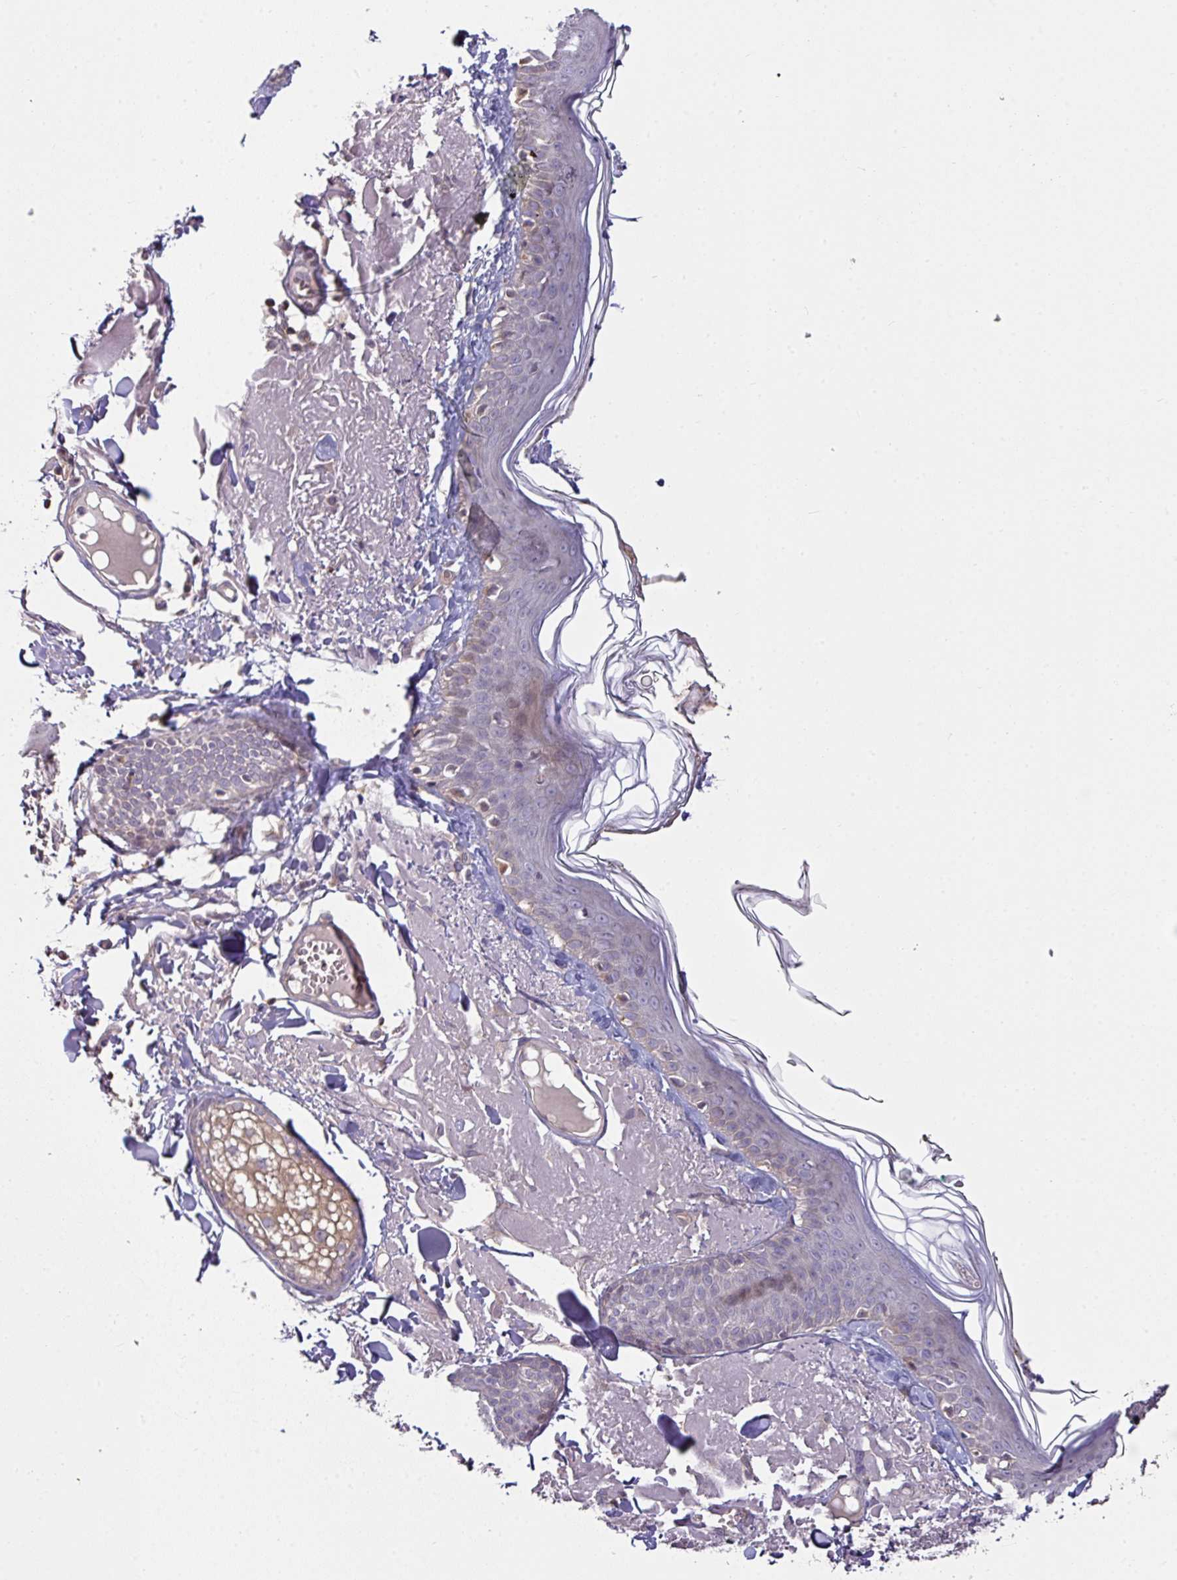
{"staining": {"intensity": "negative", "quantity": "none", "location": "none"}, "tissue": "skin", "cell_type": "Fibroblasts", "image_type": "normal", "snomed": [{"axis": "morphology", "description": "Normal tissue, NOS"}, {"axis": "morphology", "description": "Malignant melanoma, NOS"}, {"axis": "topography", "description": "Skin"}], "caption": "Immunohistochemistry (IHC) of unremarkable skin shows no staining in fibroblasts. (DAB (3,3'-diaminobenzidine) immunohistochemistry visualized using brightfield microscopy, high magnification).", "gene": "SLAMF6", "patient": {"sex": "male", "age": 80}}